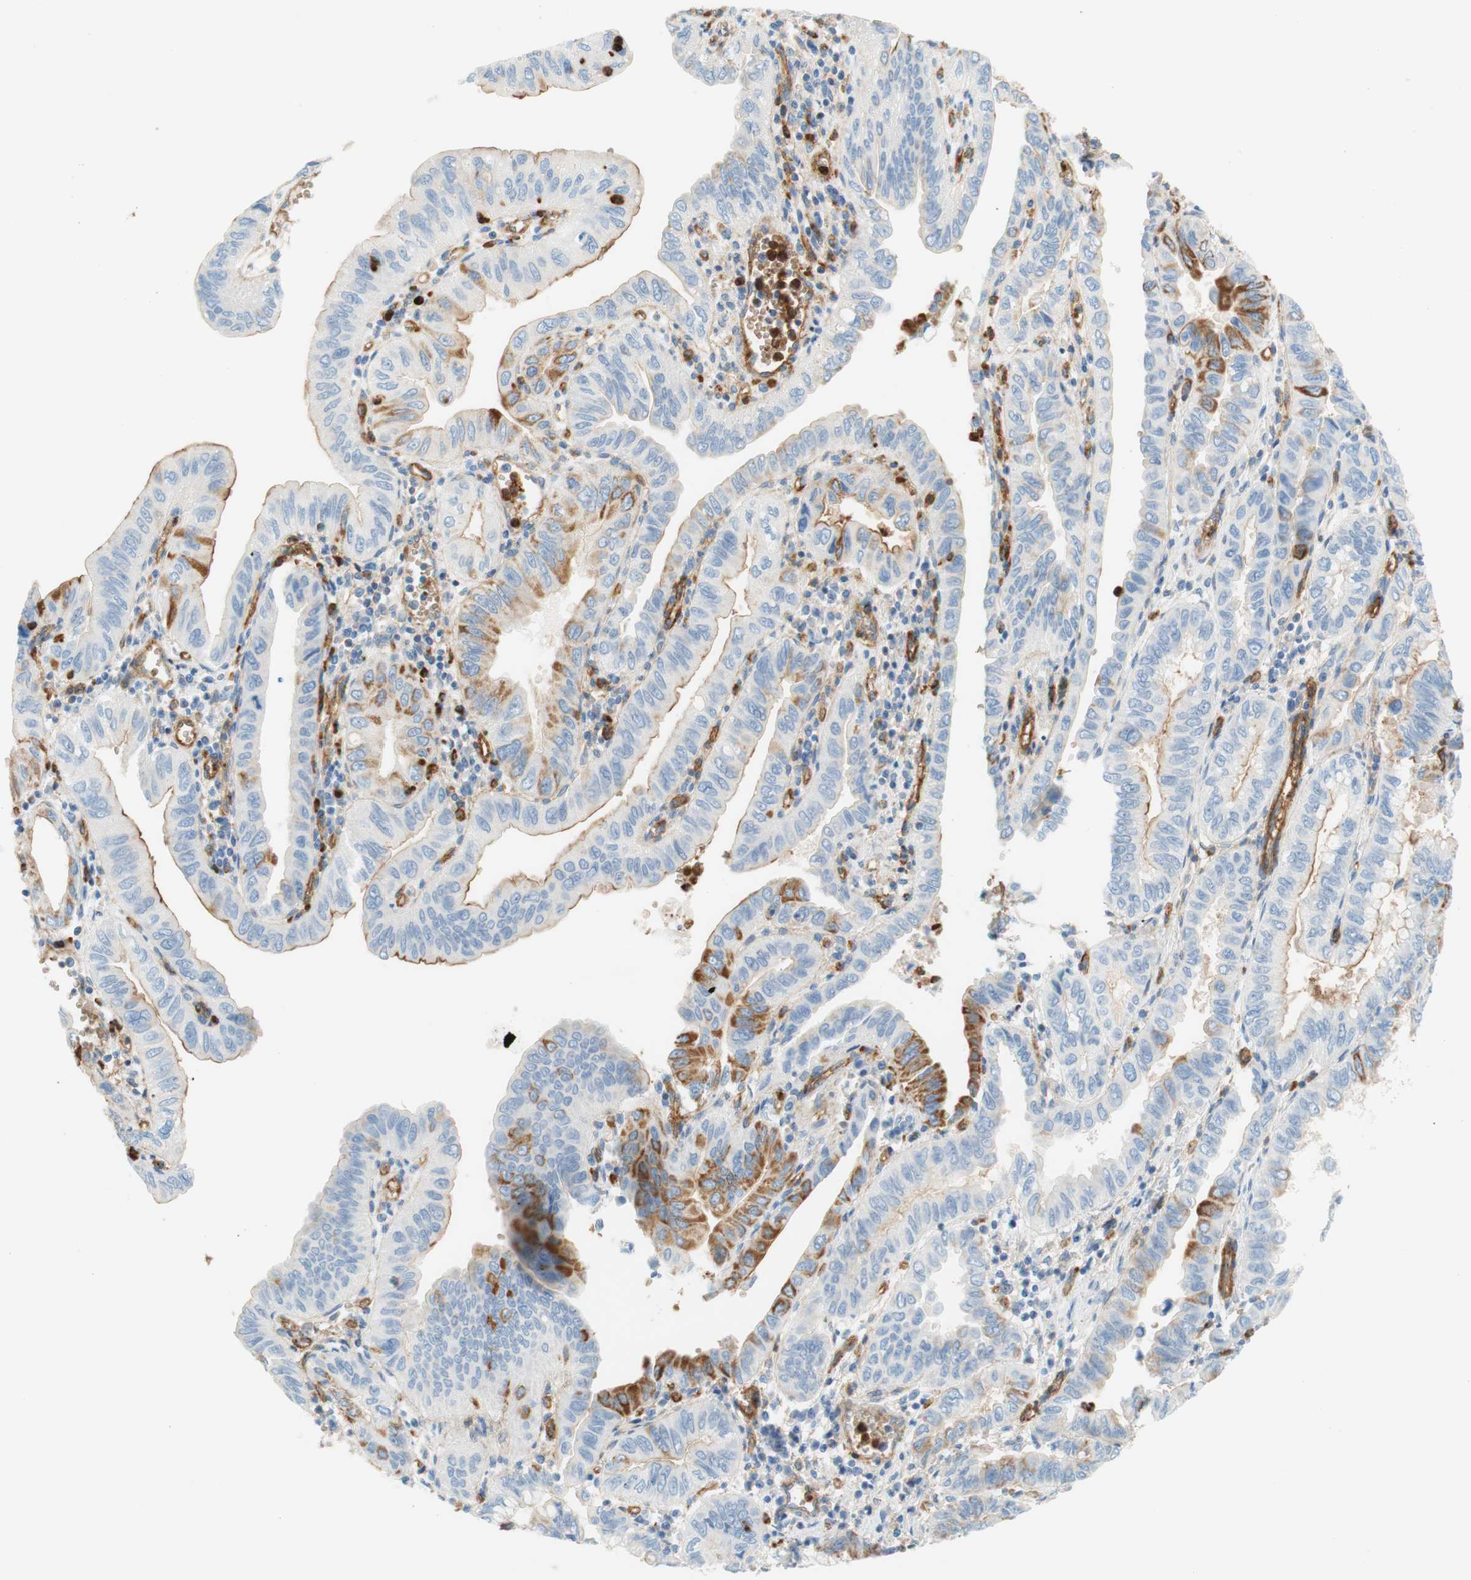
{"staining": {"intensity": "moderate", "quantity": "<25%", "location": "cytoplasmic/membranous"}, "tissue": "pancreatic cancer", "cell_type": "Tumor cells", "image_type": "cancer", "snomed": [{"axis": "morphology", "description": "Normal tissue, NOS"}, {"axis": "topography", "description": "Lymph node"}], "caption": "A photomicrograph of human pancreatic cancer stained for a protein shows moderate cytoplasmic/membranous brown staining in tumor cells. Using DAB (brown) and hematoxylin (blue) stains, captured at high magnification using brightfield microscopy.", "gene": "STOM", "patient": {"sex": "male", "age": 50}}